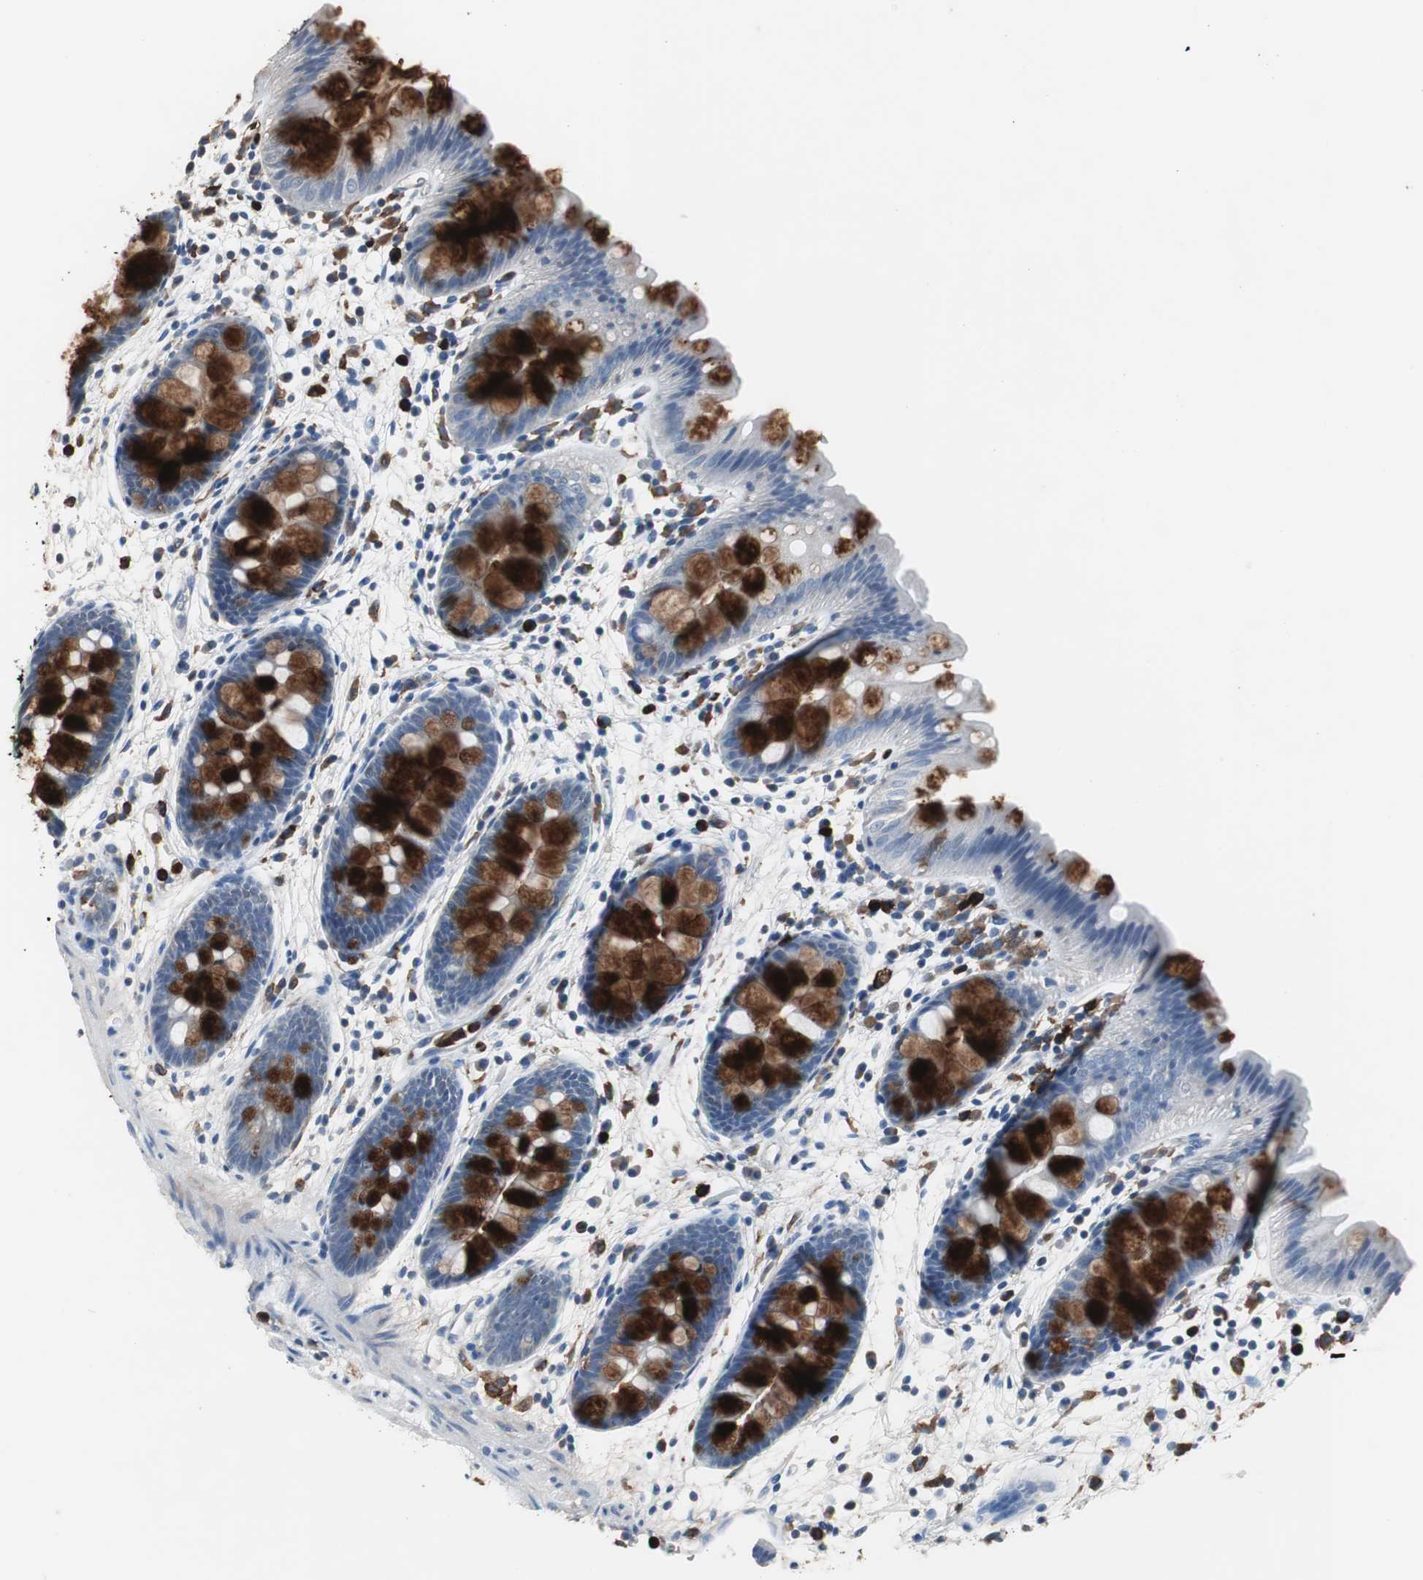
{"staining": {"intensity": "negative", "quantity": "none", "location": "none"}, "tissue": "colon", "cell_type": "Endothelial cells", "image_type": "normal", "snomed": [{"axis": "morphology", "description": "Normal tissue, NOS"}, {"axis": "topography", "description": "Smooth muscle"}, {"axis": "topography", "description": "Colon"}], "caption": "This is an immunohistochemistry image of normal colon. There is no expression in endothelial cells.", "gene": "NCF2", "patient": {"sex": "male", "age": 67}}